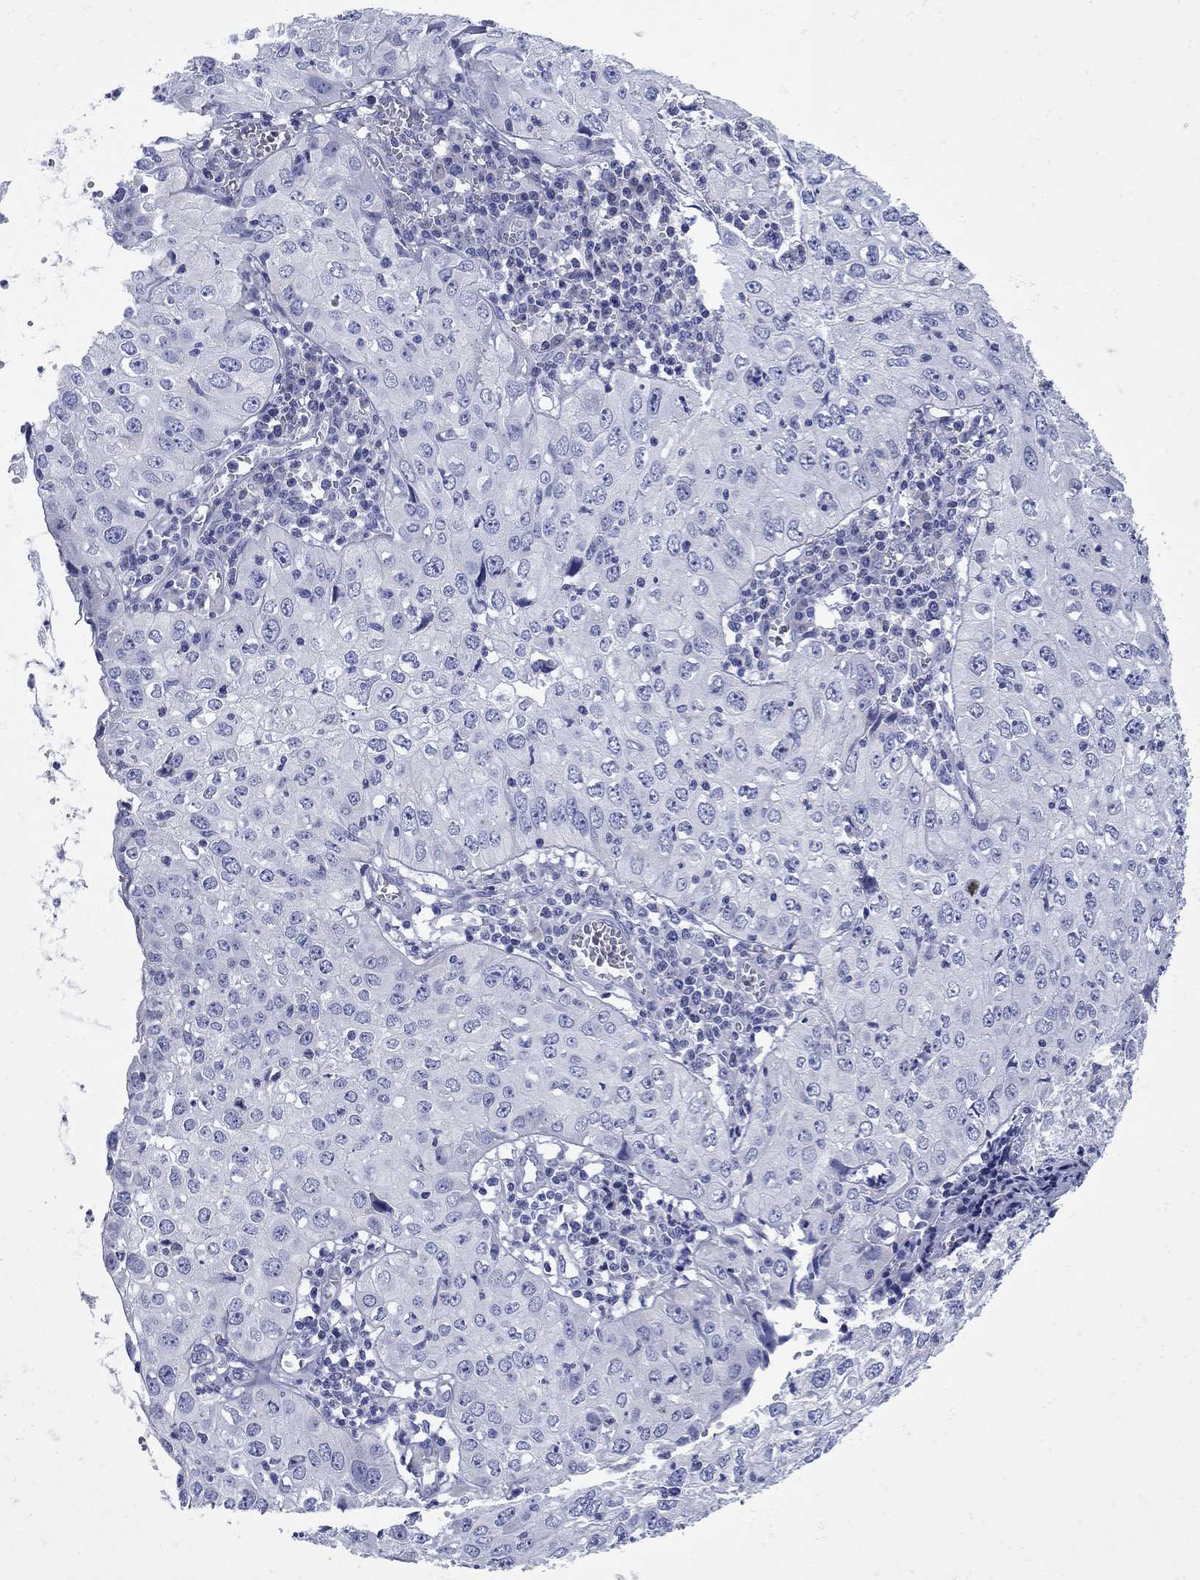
{"staining": {"intensity": "negative", "quantity": "none", "location": "none"}, "tissue": "cervical cancer", "cell_type": "Tumor cells", "image_type": "cancer", "snomed": [{"axis": "morphology", "description": "Squamous cell carcinoma, NOS"}, {"axis": "topography", "description": "Cervix"}], "caption": "High power microscopy image of an immunohistochemistry (IHC) micrograph of cervical squamous cell carcinoma, revealing no significant expression in tumor cells. Nuclei are stained in blue.", "gene": "PDZD3", "patient": {"sex": "female", "age": 24}}